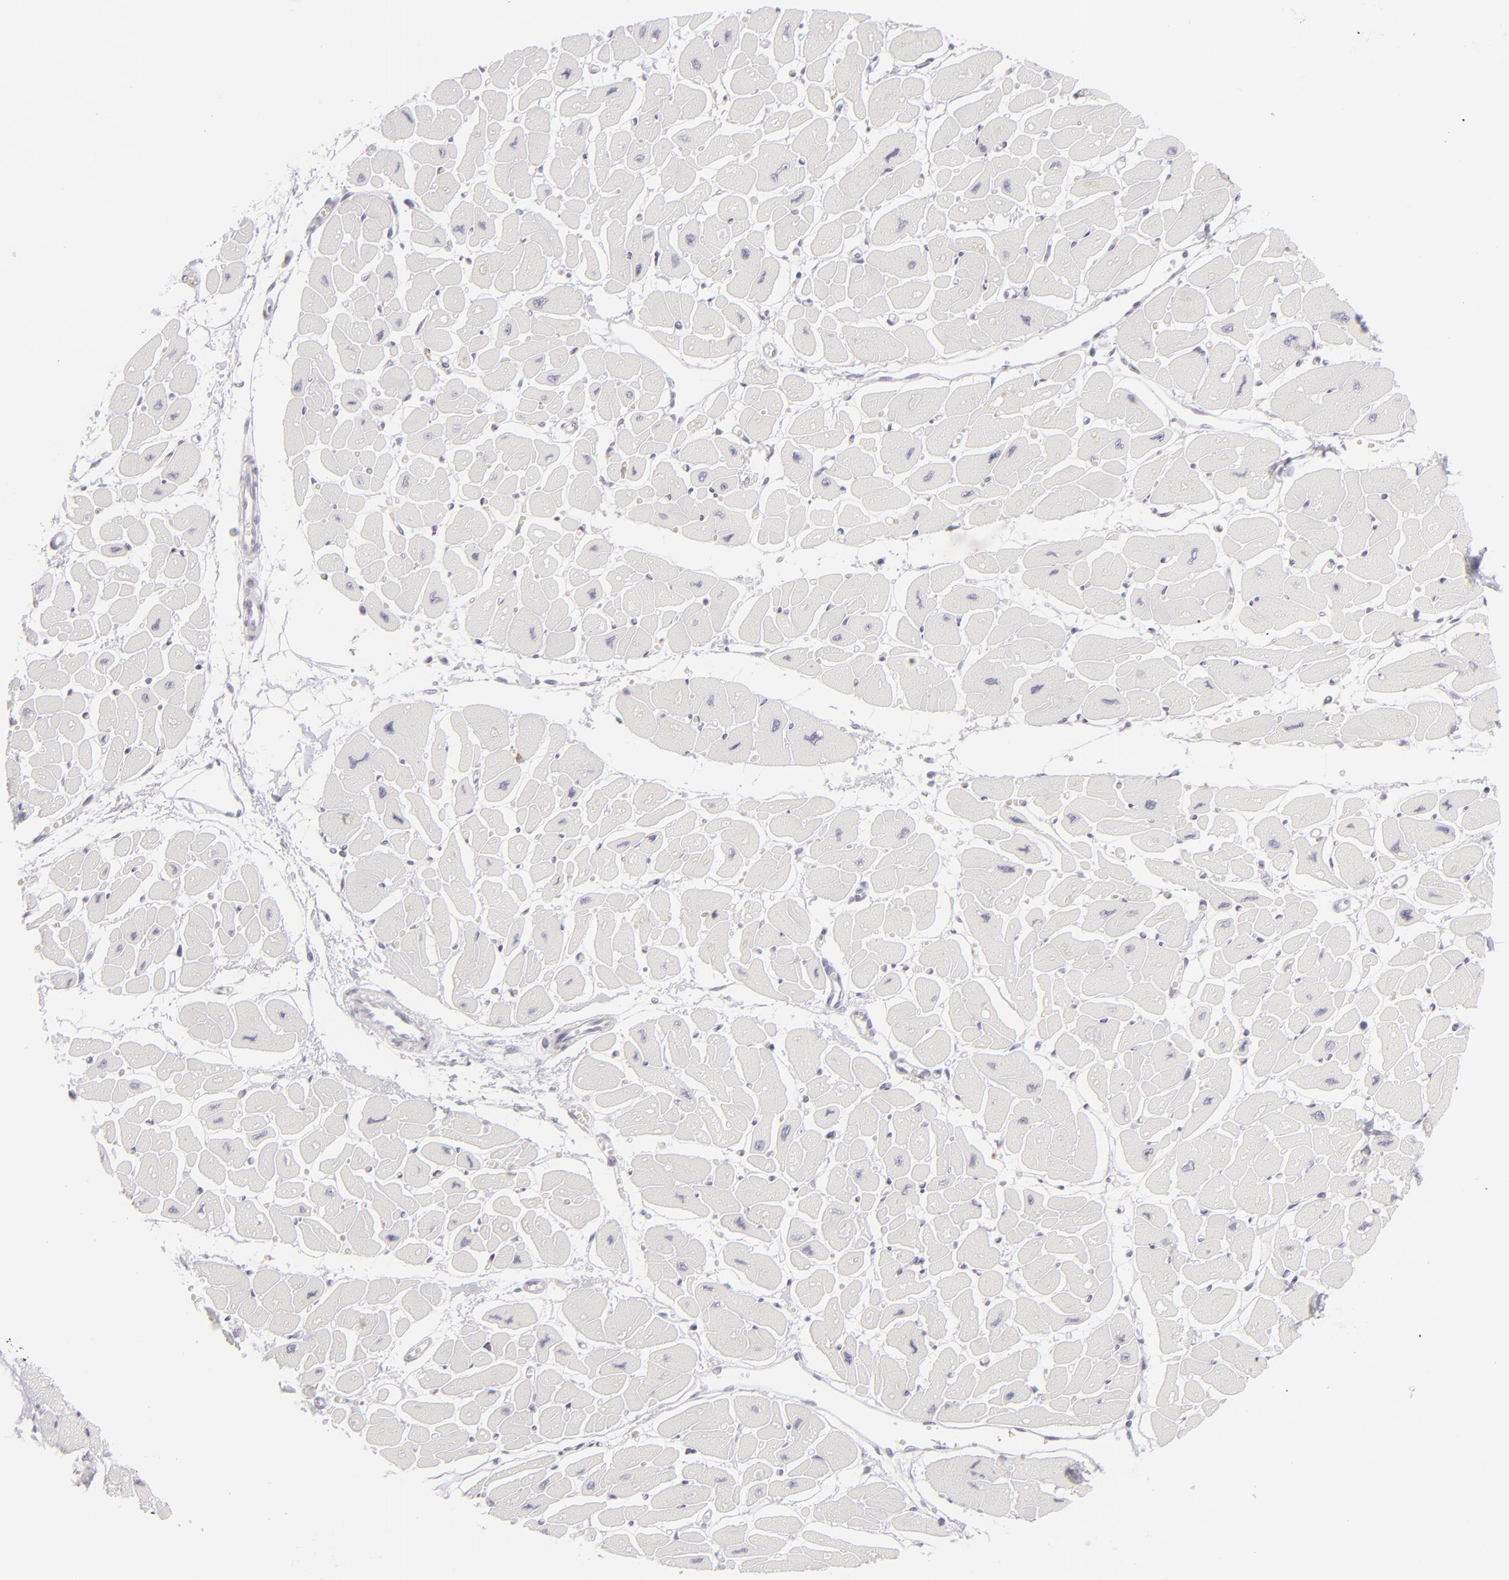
{"staining": {"intensity": "negative", "quantity": "none", "location": "none"}, "tissue": "heart muscle", "cell_type": "Cardiomyocytes", "image_type": "normal", "snomed": [{"axis": "morphology", "description": "Normal tissue, NOS"}, {"axis": "topography", "description": "Heart"}], "caption": "This is an immunohistochemistry (IHC) histopathology image of normal human heart muscle. There is no expression in cardiomyocytes.", "gene": "CD7", "patient": {"sex": "female", "age": 54}}